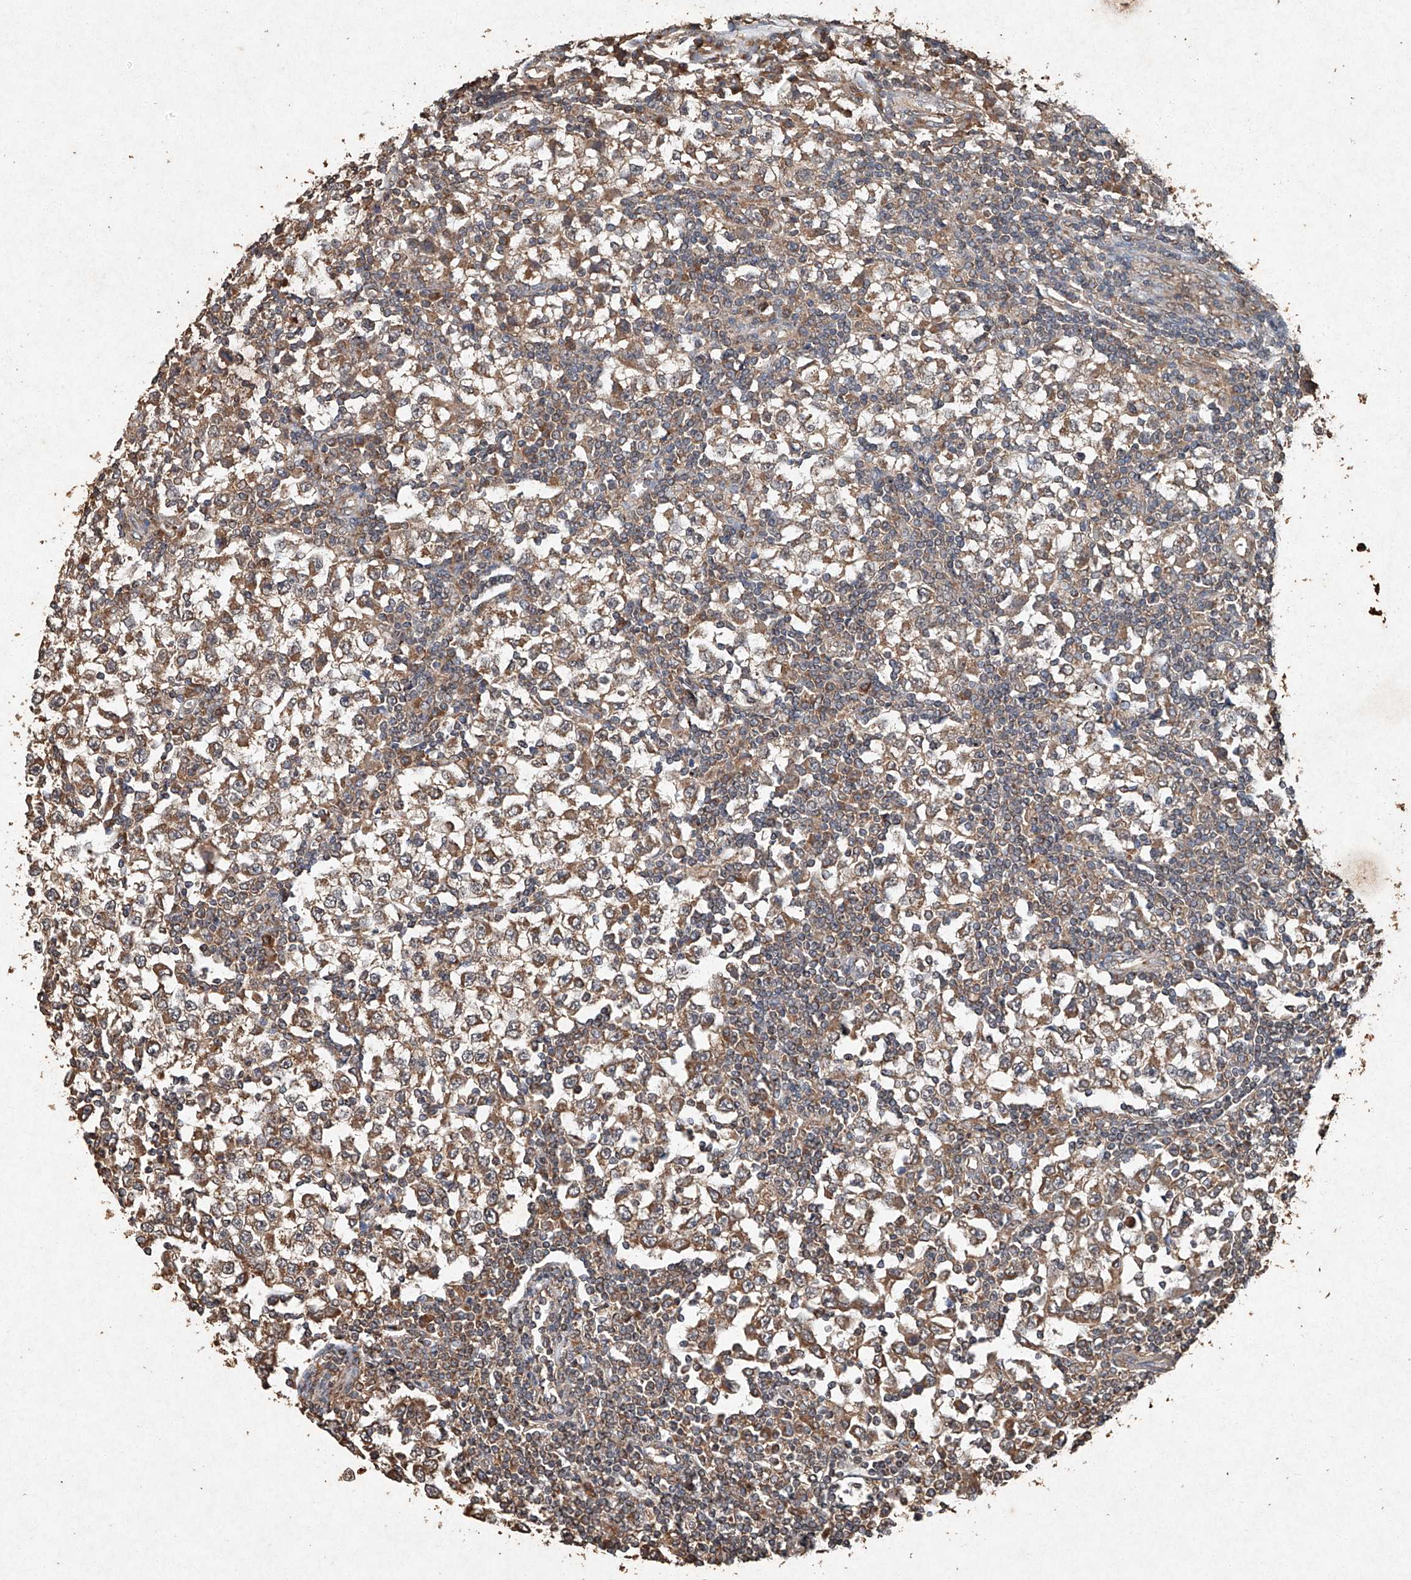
{"staining": {"intensity": "moderate", "quantity": ">75%", "location": "cytoplasmic/membranous"}, "tissue": "testis cancer", "cell_type": "Tumor cells", "image_type": "cancer", "snomed": [{"axis": "morphology", "description": "Seminoma, NOS"}, {"axis": "topography", "description": "Testis"}], "caption": "Approximately >75% of tumor cells in human testis cancer (seminoma) demonstrate moderate cytoplasmic/membranous protein positivity as visualized by brown immunohistochemical staining.", "gene": "STK3", "patient": {"sex": "male", "age": 65}}